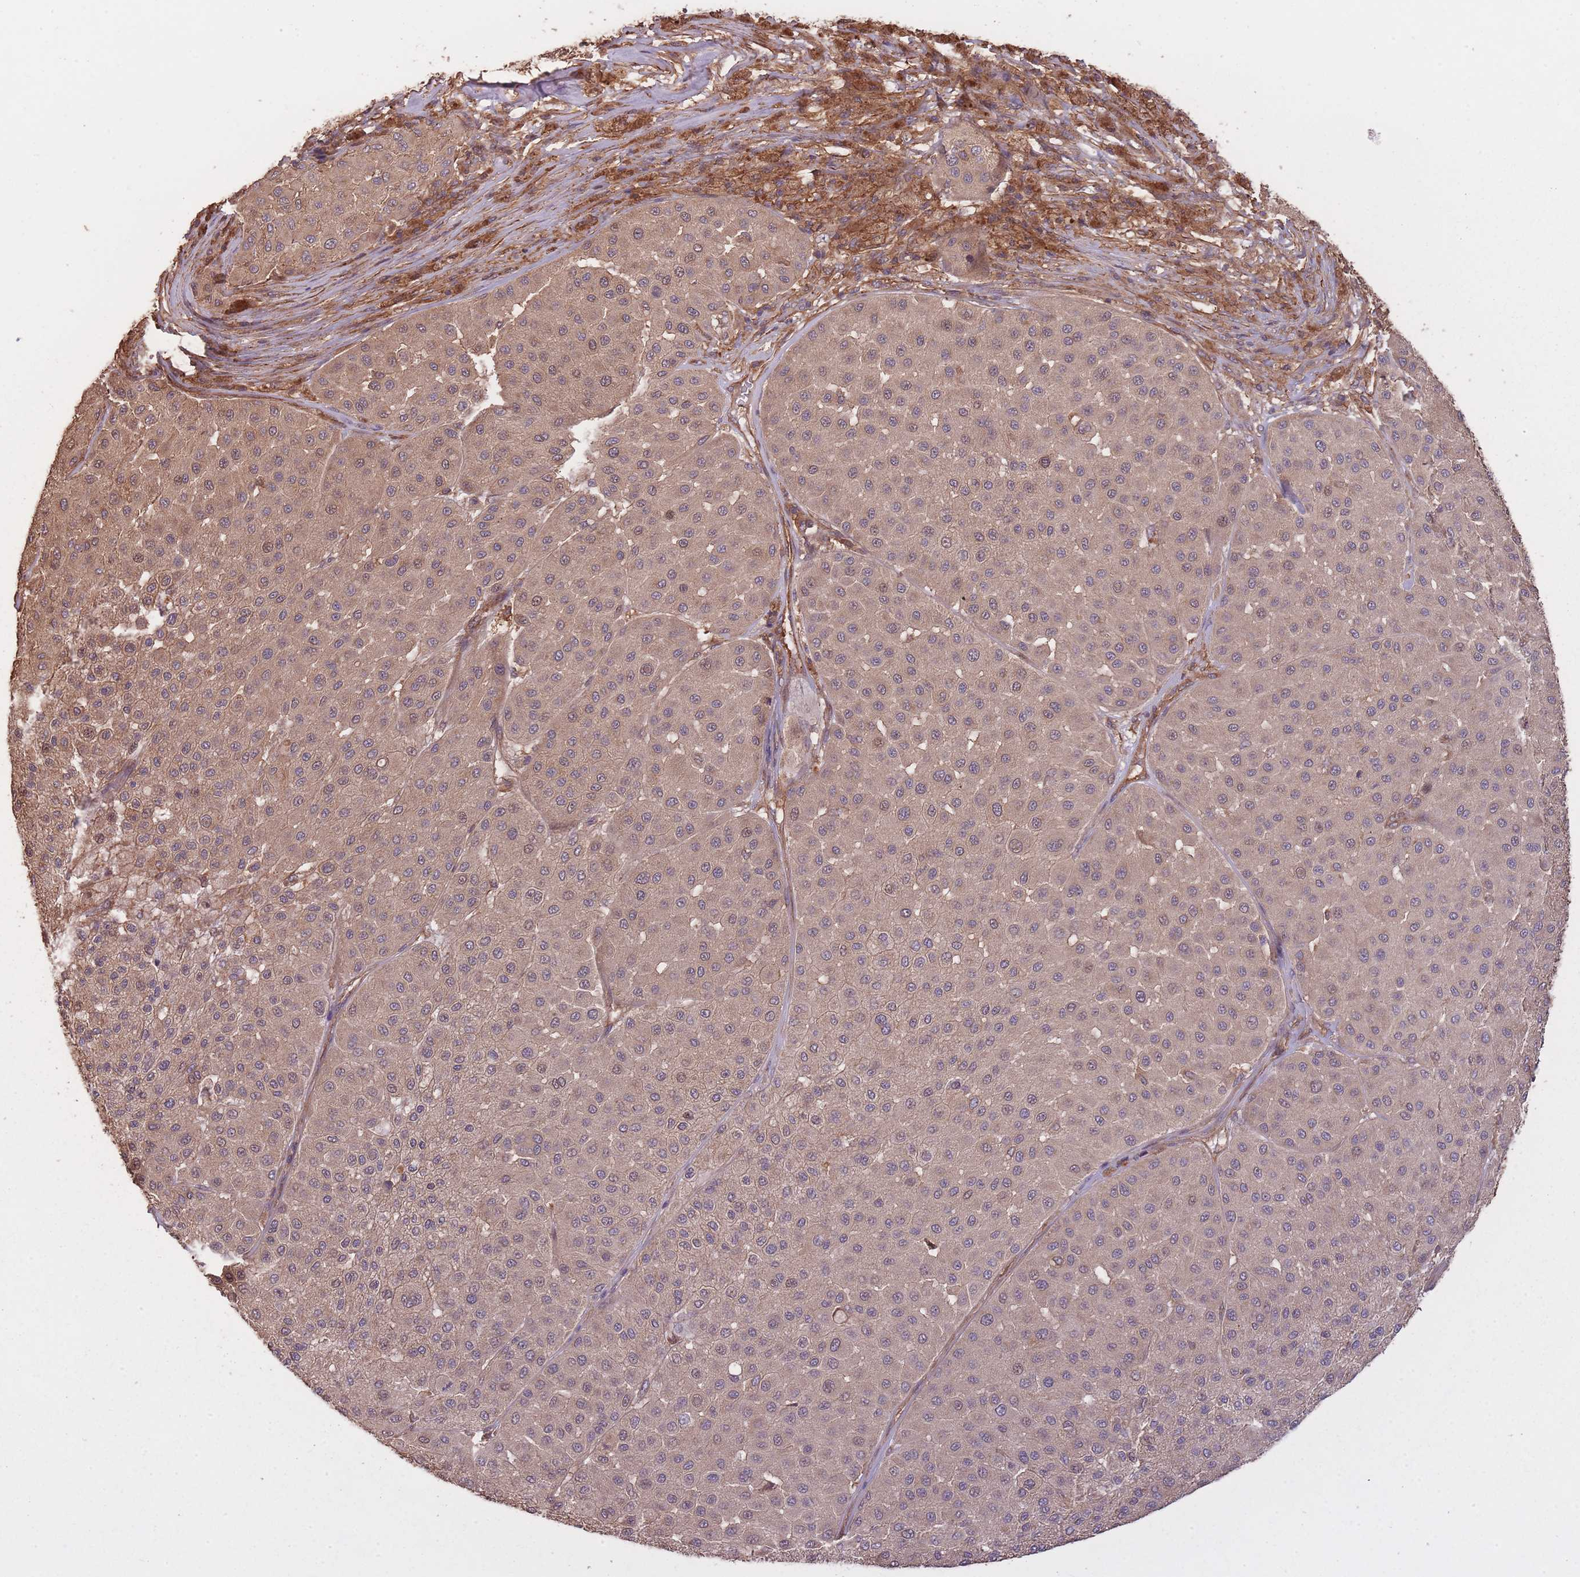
{"staining": {"intensity": "weak", "quantity": ">75%", "location": "cytoplasmic/membranous,nuclear"}, "tissue": "melanoma", "cell_type": "Tumor cells", "image_type": "cancer", "snomed": [{"axis": "morphology", "description": "Malignant melanoma, Metastatic site"}, {"axis": "topography", "description": "Smooth muscle"}], "caption": "This is a photomicrograph of immunohistochemistry staining of melanoma, which shows weak expression in the cytoplasmic/membranous and nuclear of tumor cells.", "gene": "ARMH3", "patient": {"sex": "male", "age": 41}}